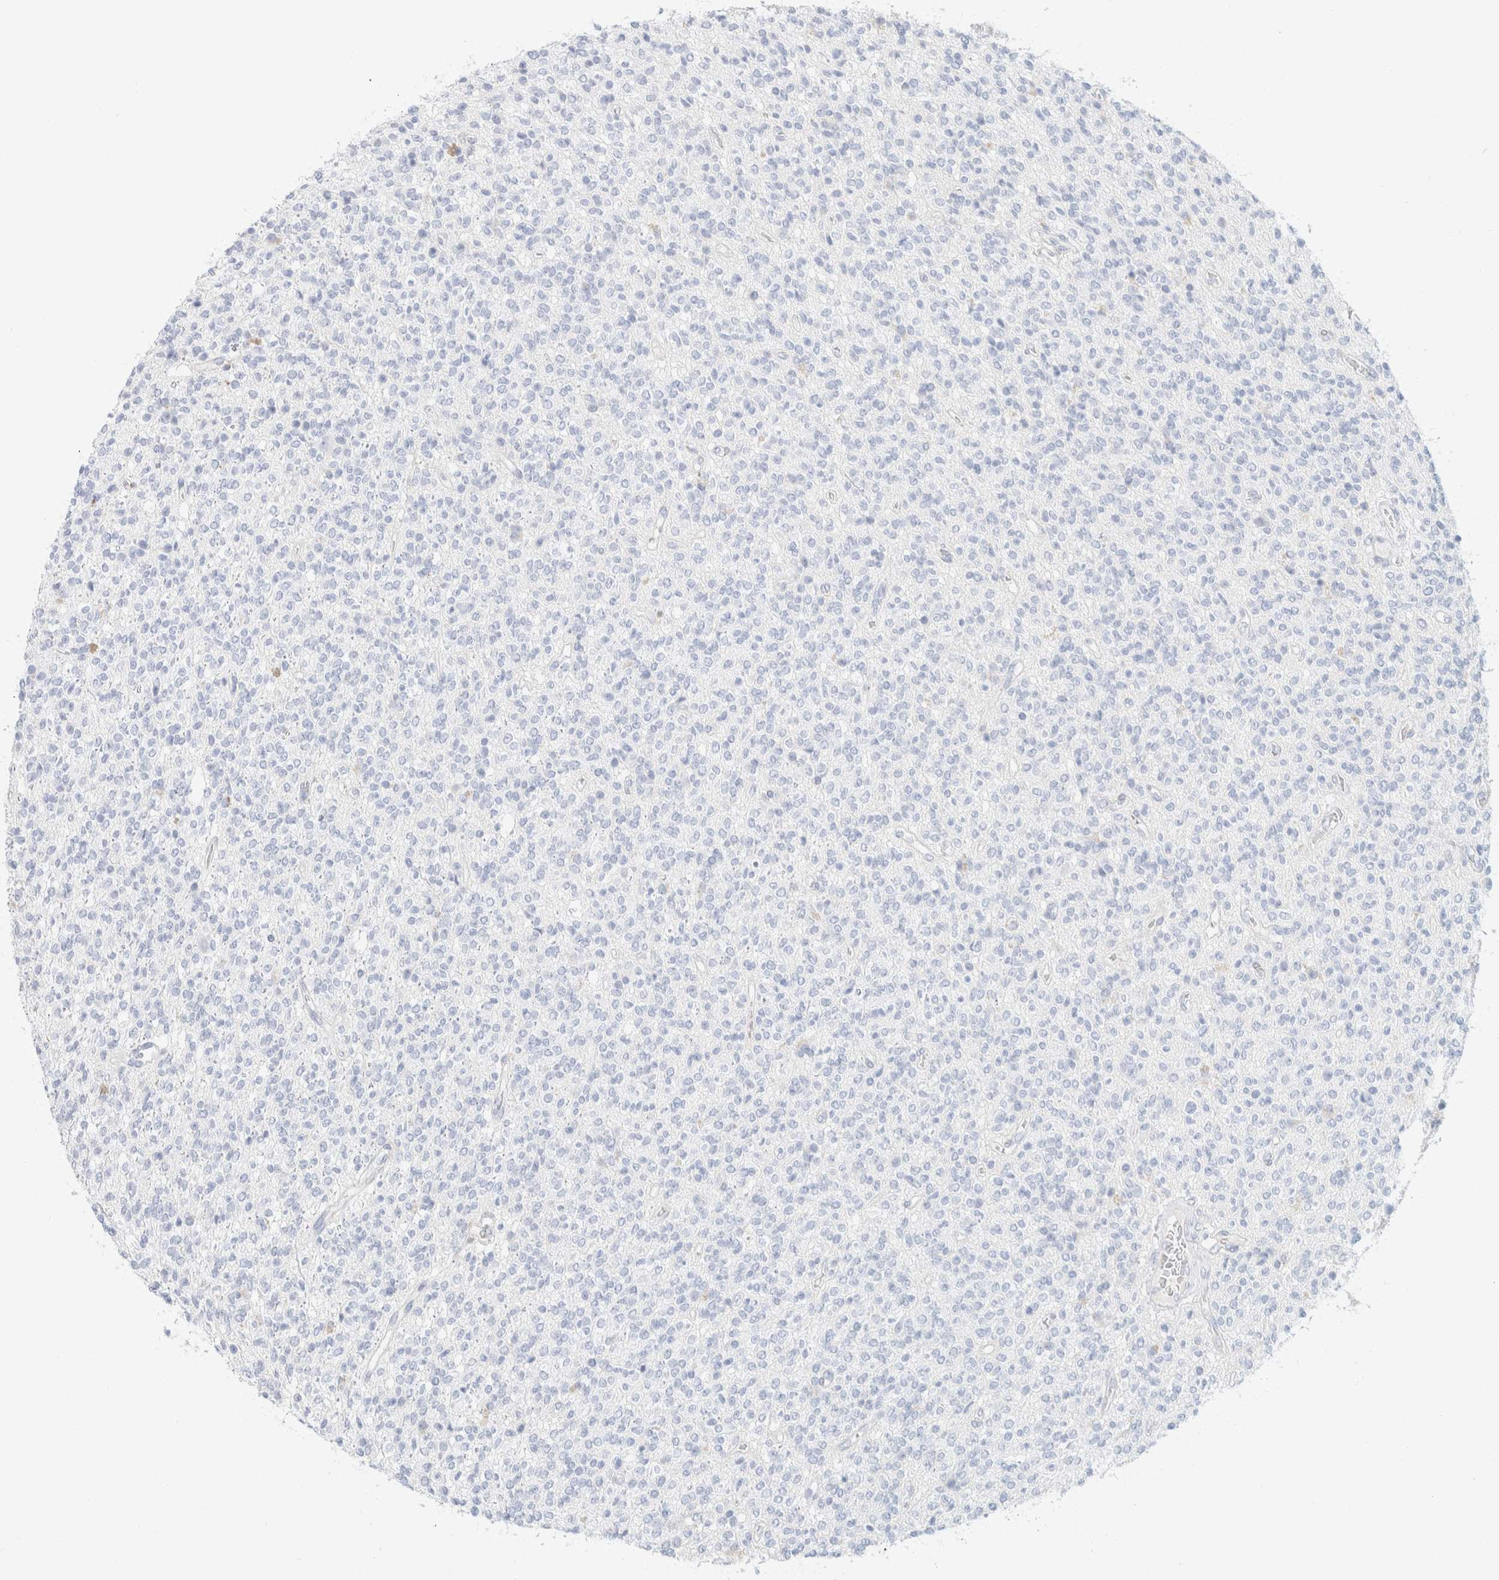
{"staining": {"intensity": "negative", "quantity": "none", "location": "none"}, "tissue": "glioma", "cell_type": "Tumor cells", "image_type": "cancer", "snomed": [{"axis": "morphology", "description": "Glioma, malignant, High grade"}, {"axis": "topography", "description": "Brain"}], "caption": "Immunohistochemistry (IHC) photomicrograph of glioma stained for a protein (brown), which displays no expression in tumor cells.", "gene": "CPQ", "patient": {"sex": "male", "age": 34}}